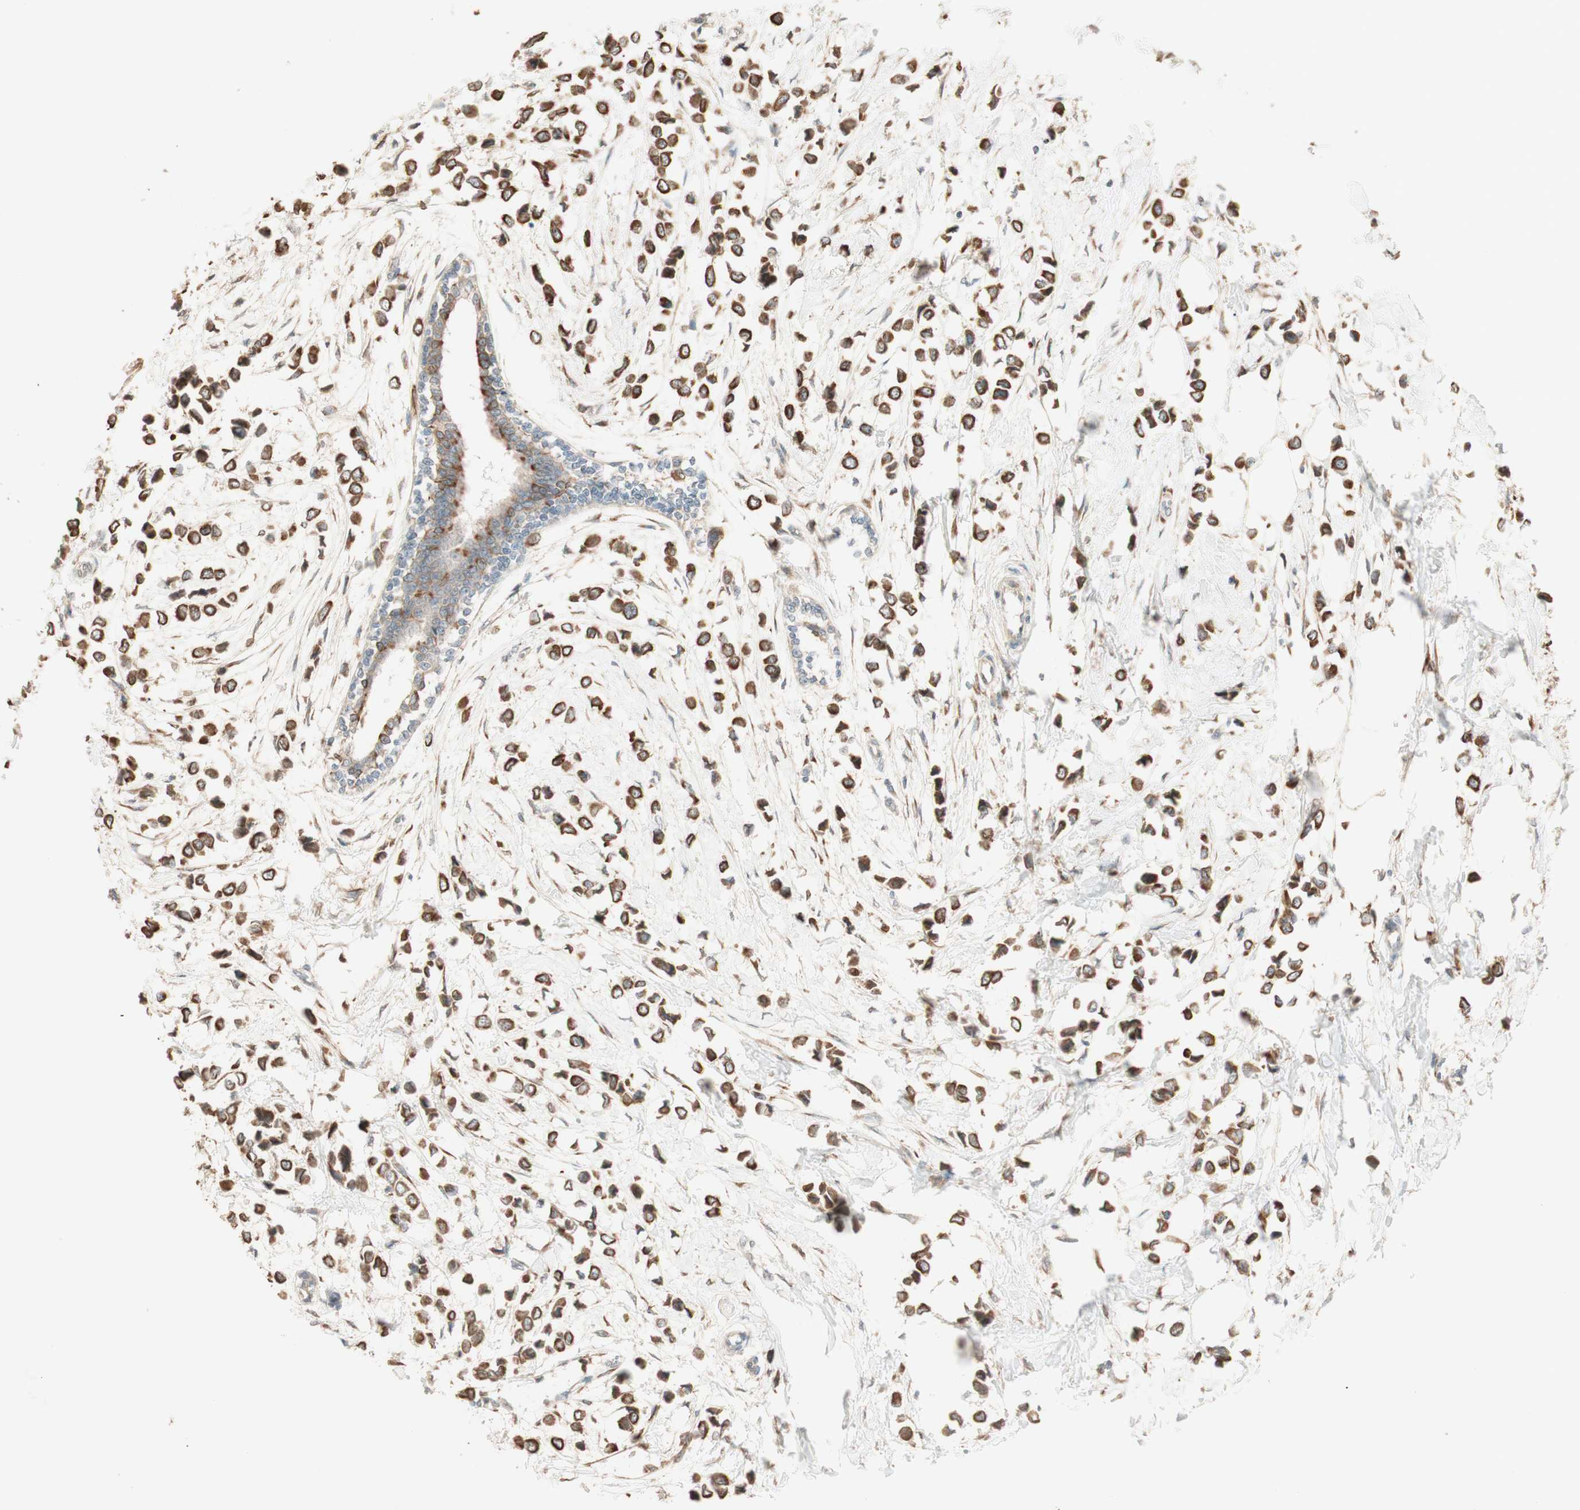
{"staining": {"intensity": "strong", "quantity": ">75%", "location": "cytoplasmic/membranous"}, "tissue": "breast cancer", "cell_type": "Tumor cells", "image_type": "cancer", "snomed": [{"axis": "morphology", "description": "Lobular carcinoma"}, {"axis": "topography", "description": "Breast"}], "caption": "Immunohistochemistry (IHC) photomicrograph of breast lobular carcinoma stained for a protein (brown), which reveals high levels of strong cytoplasmic/membranous expression in about >75% of tumor cells.", "gene": "CLCN2", "patient": {"sex": "female", "age": 51}}